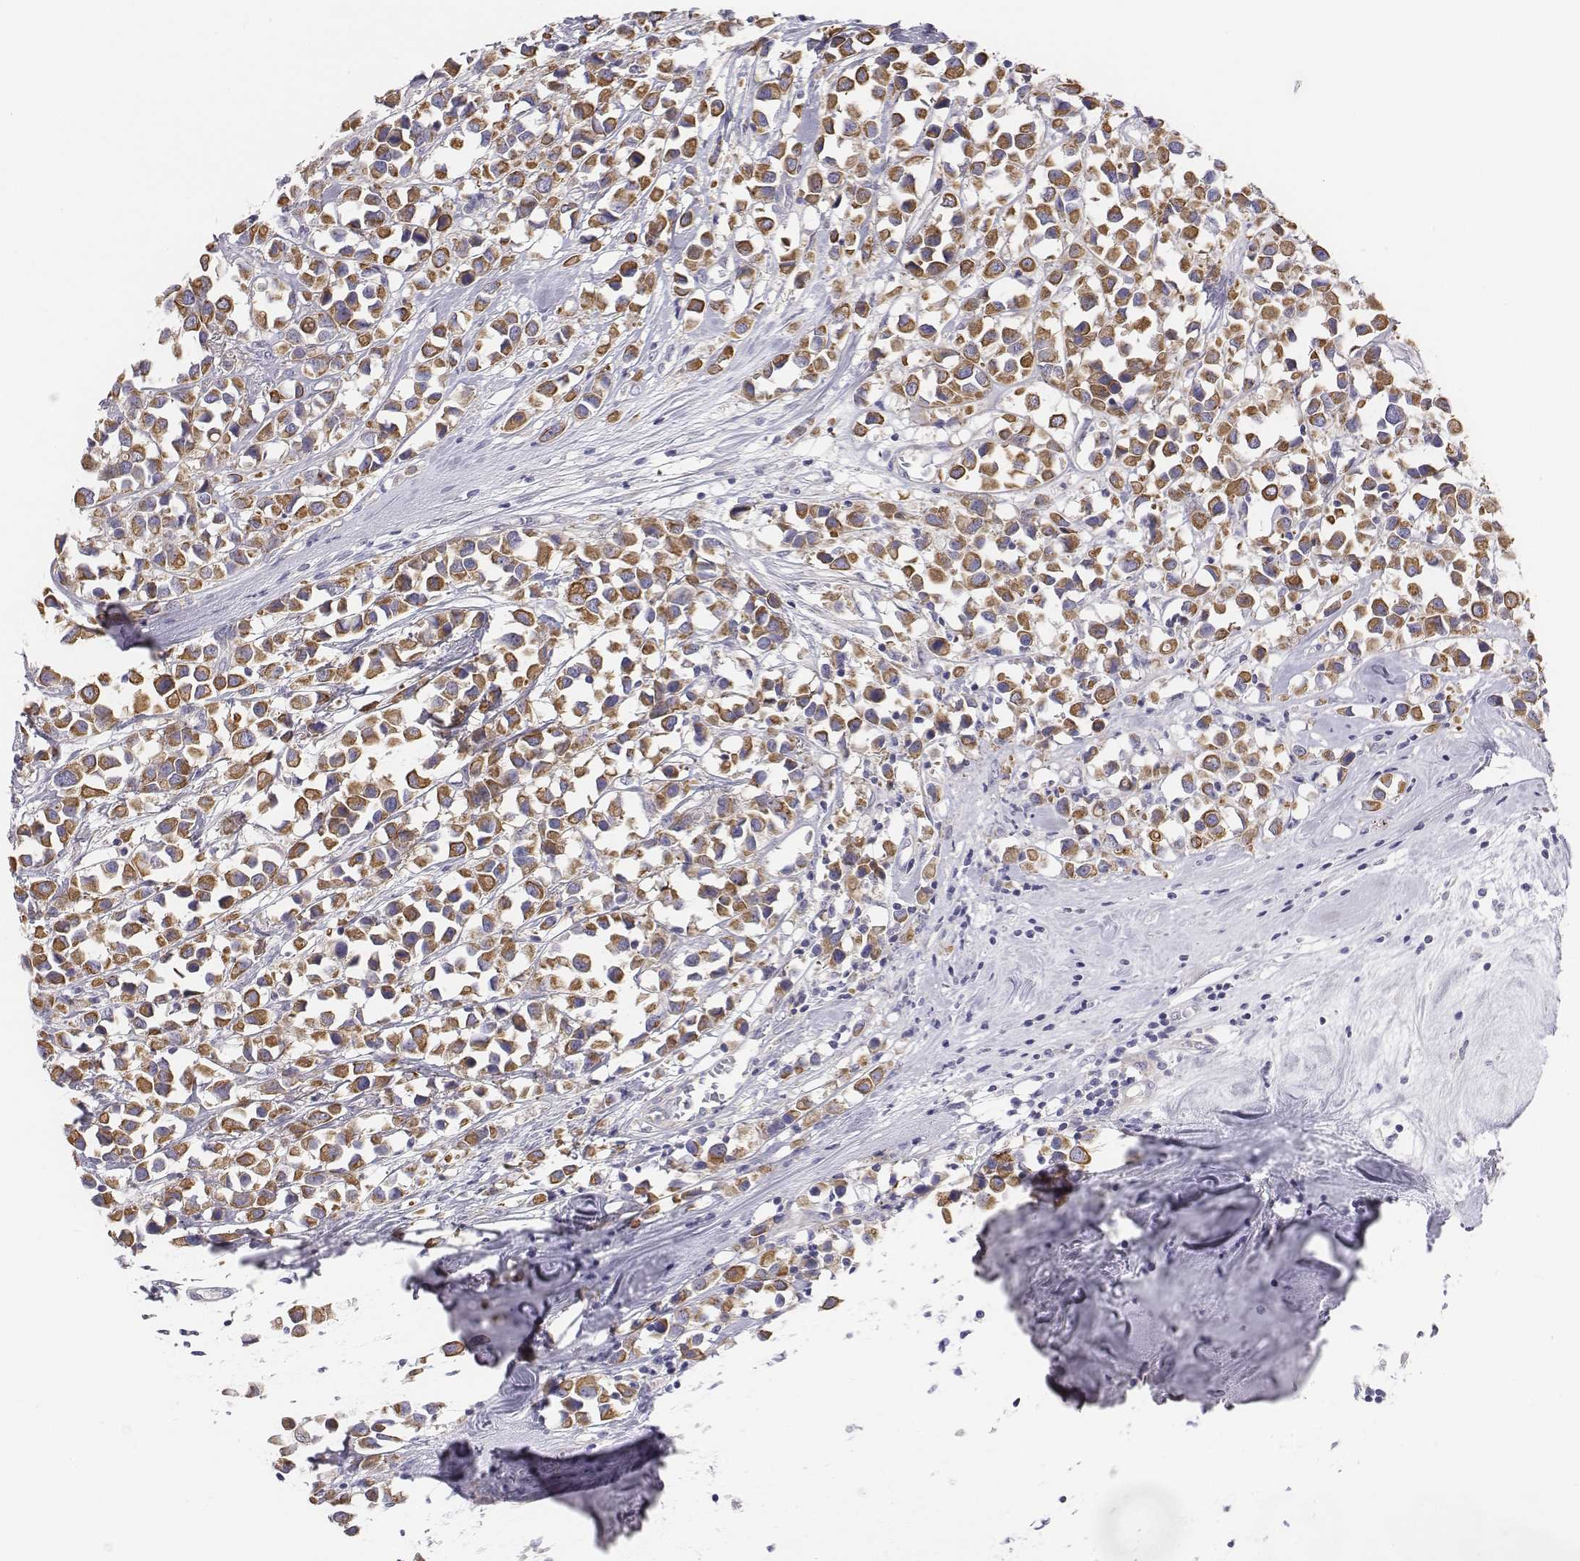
{"staining": {"intensity": "moderate", "quantity": ">75%", "location": "cytoplasmic/membranous"}, "tissue": "breast cancer", "cell_type": "Tumor cells", "image_type": "cancer", "snomed": [{"axis": "morphology", "description": "Duct carcinoma"}, {"axis": "topography", "description": "Breast"}], "caption": "Immunohistochemical staining of human breast infiltrating ductal carcinoma reveals medium levels of moderate cytoplasmic/membranous protein expression in about >75% of tumor cells.", "gene": "CHST14", "patient": {"sex": "female", "age": 61}}